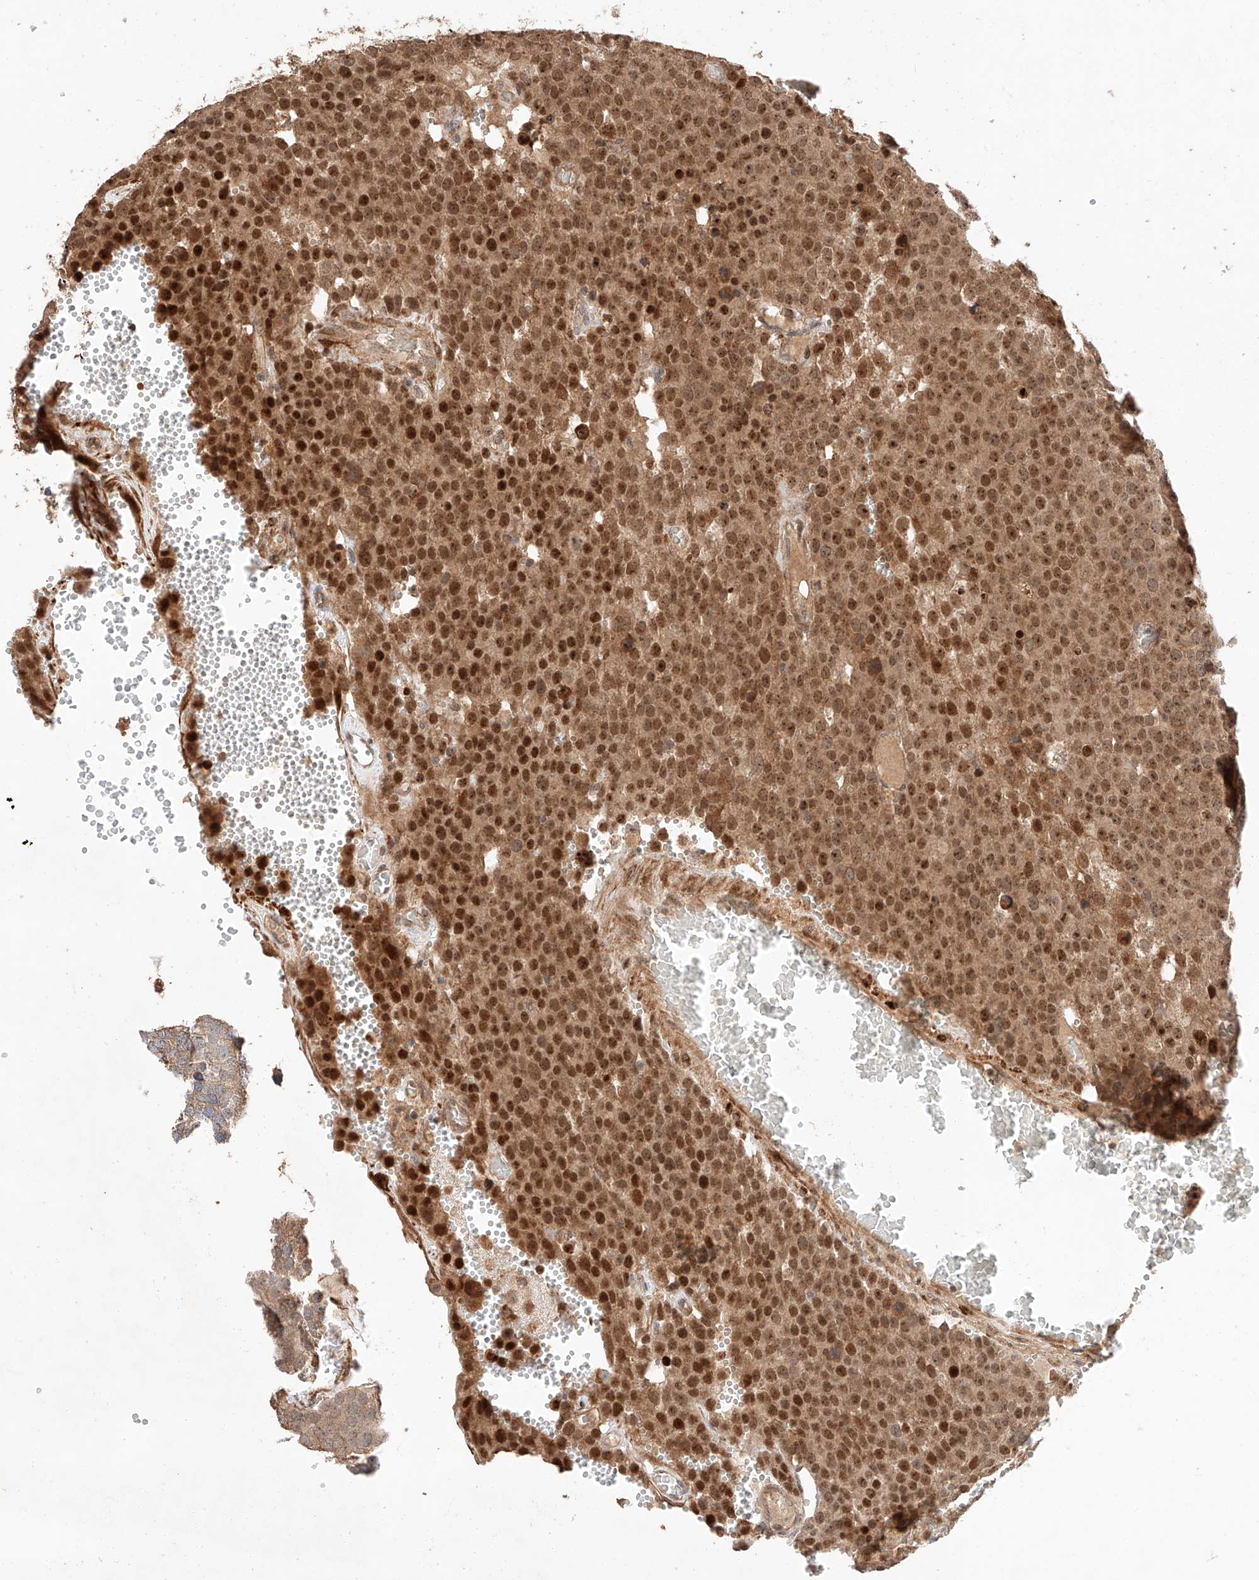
{"staining": {"intensity": "moderate", "quantity": ">75%", "location": "cytoplasmic/membranous,nuclear"}, "tissue": "testis cancer", "cell_type": "Tumor cells", "image_type": "cancer", "snomed": [{"axis": "morphology", "description": "Seminoma, NOS"}, {"axis": "topography", "description": "Testis"}], "caption": "Protein expression analysis of seminoma (testis) exhibits moderate cytoplasmic/membranous and nuclear expression in approximately >75% of tumor cells.", "gene": "RAB23", "patient": {"sex": "male", "age": 71}}